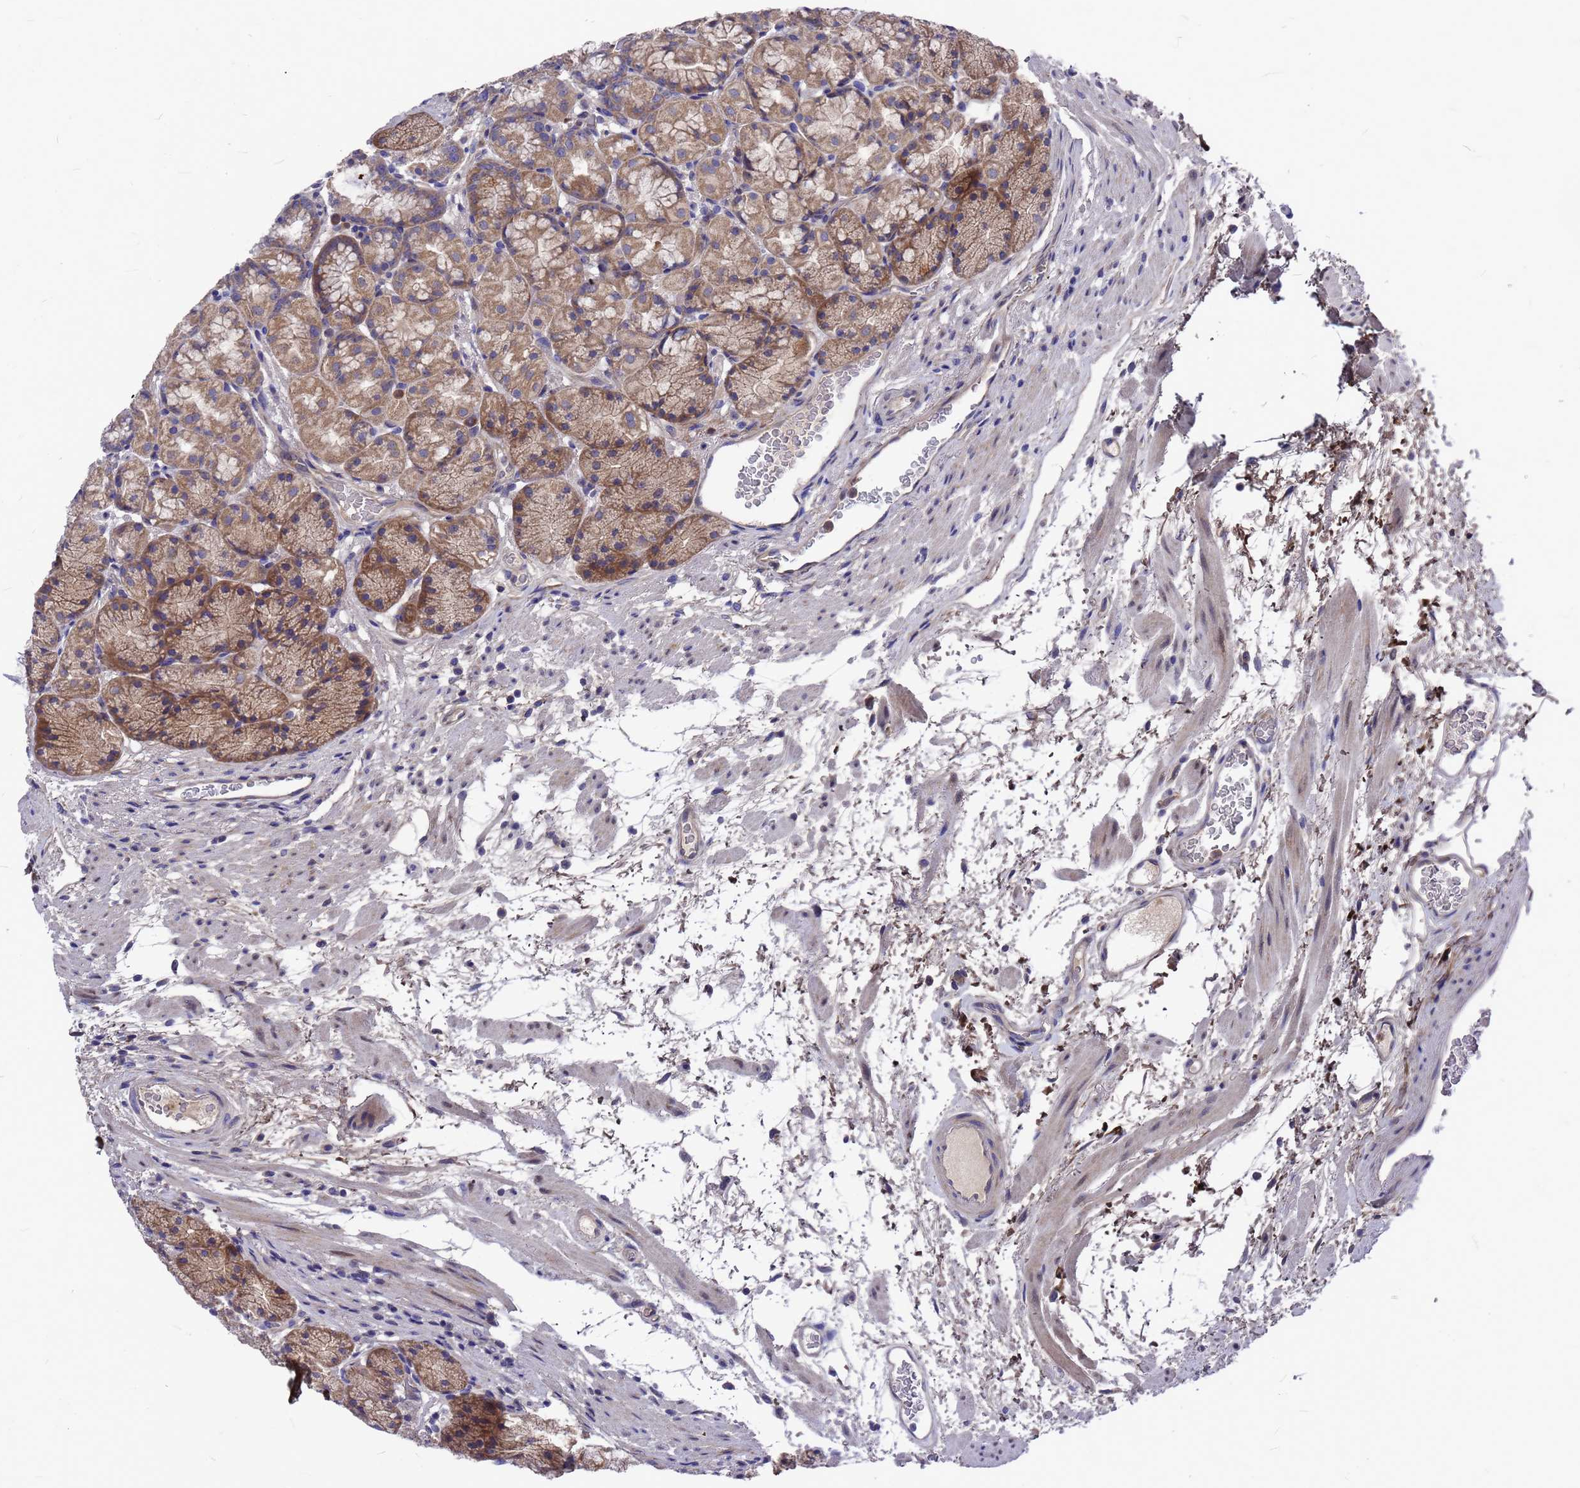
{"staining": {"intensity": "moderate", "quantity": "25%-75%", "location": "cytoplasmic/membranous"}, "tissue": "stomach", "cell_type": "Glandular cells", "image_type": "normal", "snomed": [{"axis": "morphology", "description": "Normal tissue, NOS"}, {"axis": "topography", "description": "Stomach"}], "caption": "Stomach stained with IHC demonstrates moderate cytoplasmic/membranous expression in approximately 25%-75% of glandular cells. (Stains: DAB in brown, nuclei in blue, Microscopy: brightfield microscopy at high magnification).", "gene": "ZNF717", "patient": {"sex": "male", "age": 63}}